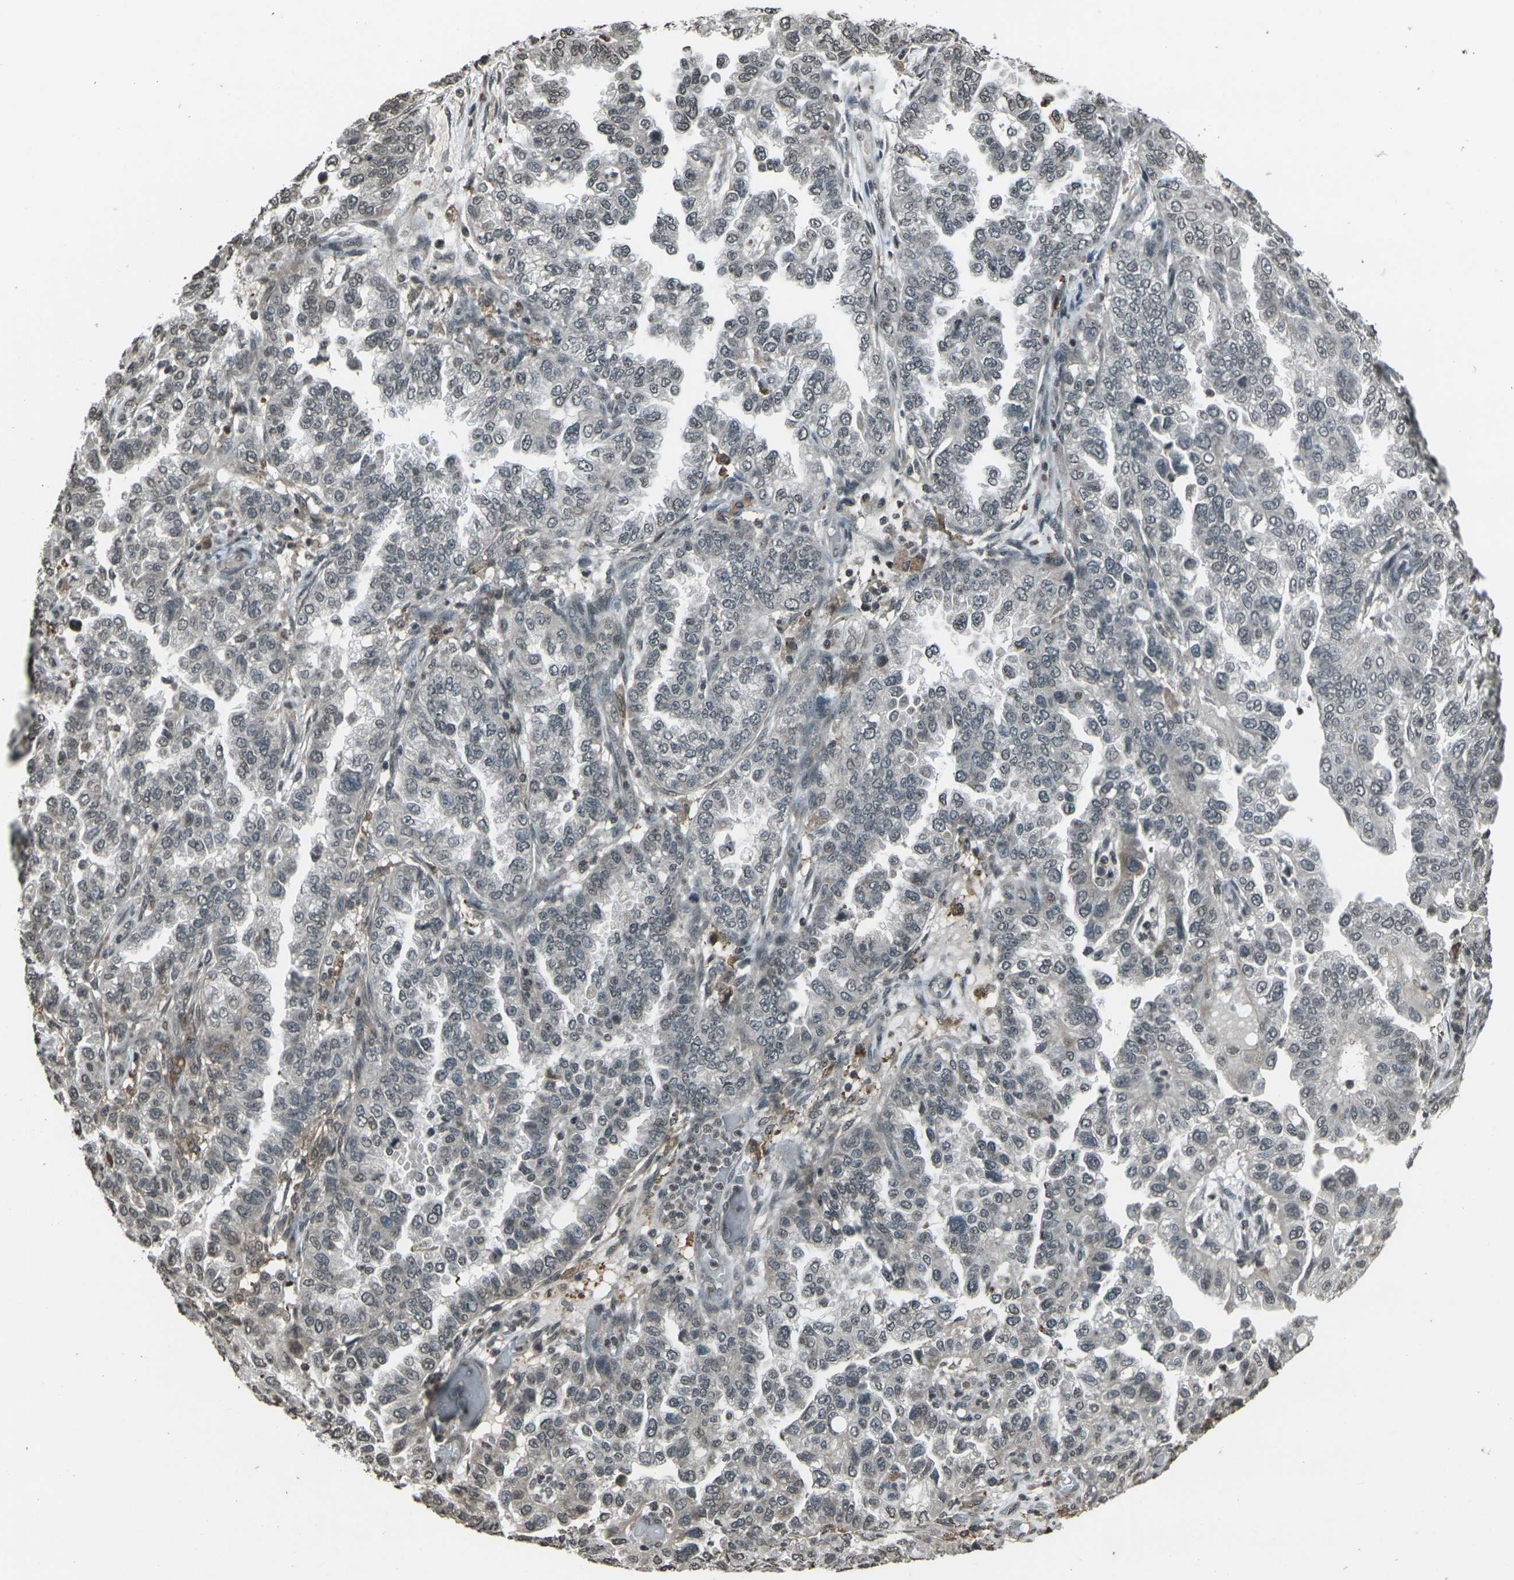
{"staining": {"intensity": "weak", "quantity": "<25%", "location": "nuclear"}, "tissue": "endometrial cancer", "cell_type": "Tumor cells", "image_type": "cancer", "snomed": [{"axis": "morphology", "description": "Adenocarcinoma, NOS"}, {"axis": "topography", "description": "Endometrium"}], "caption": "Immunohistochemical staining of human endometrial adenocarcinoma demonstrates no significant positivity in tumor cells.", "gene": "PRPF8", "patient": {"sex": "female", "age": 85}}